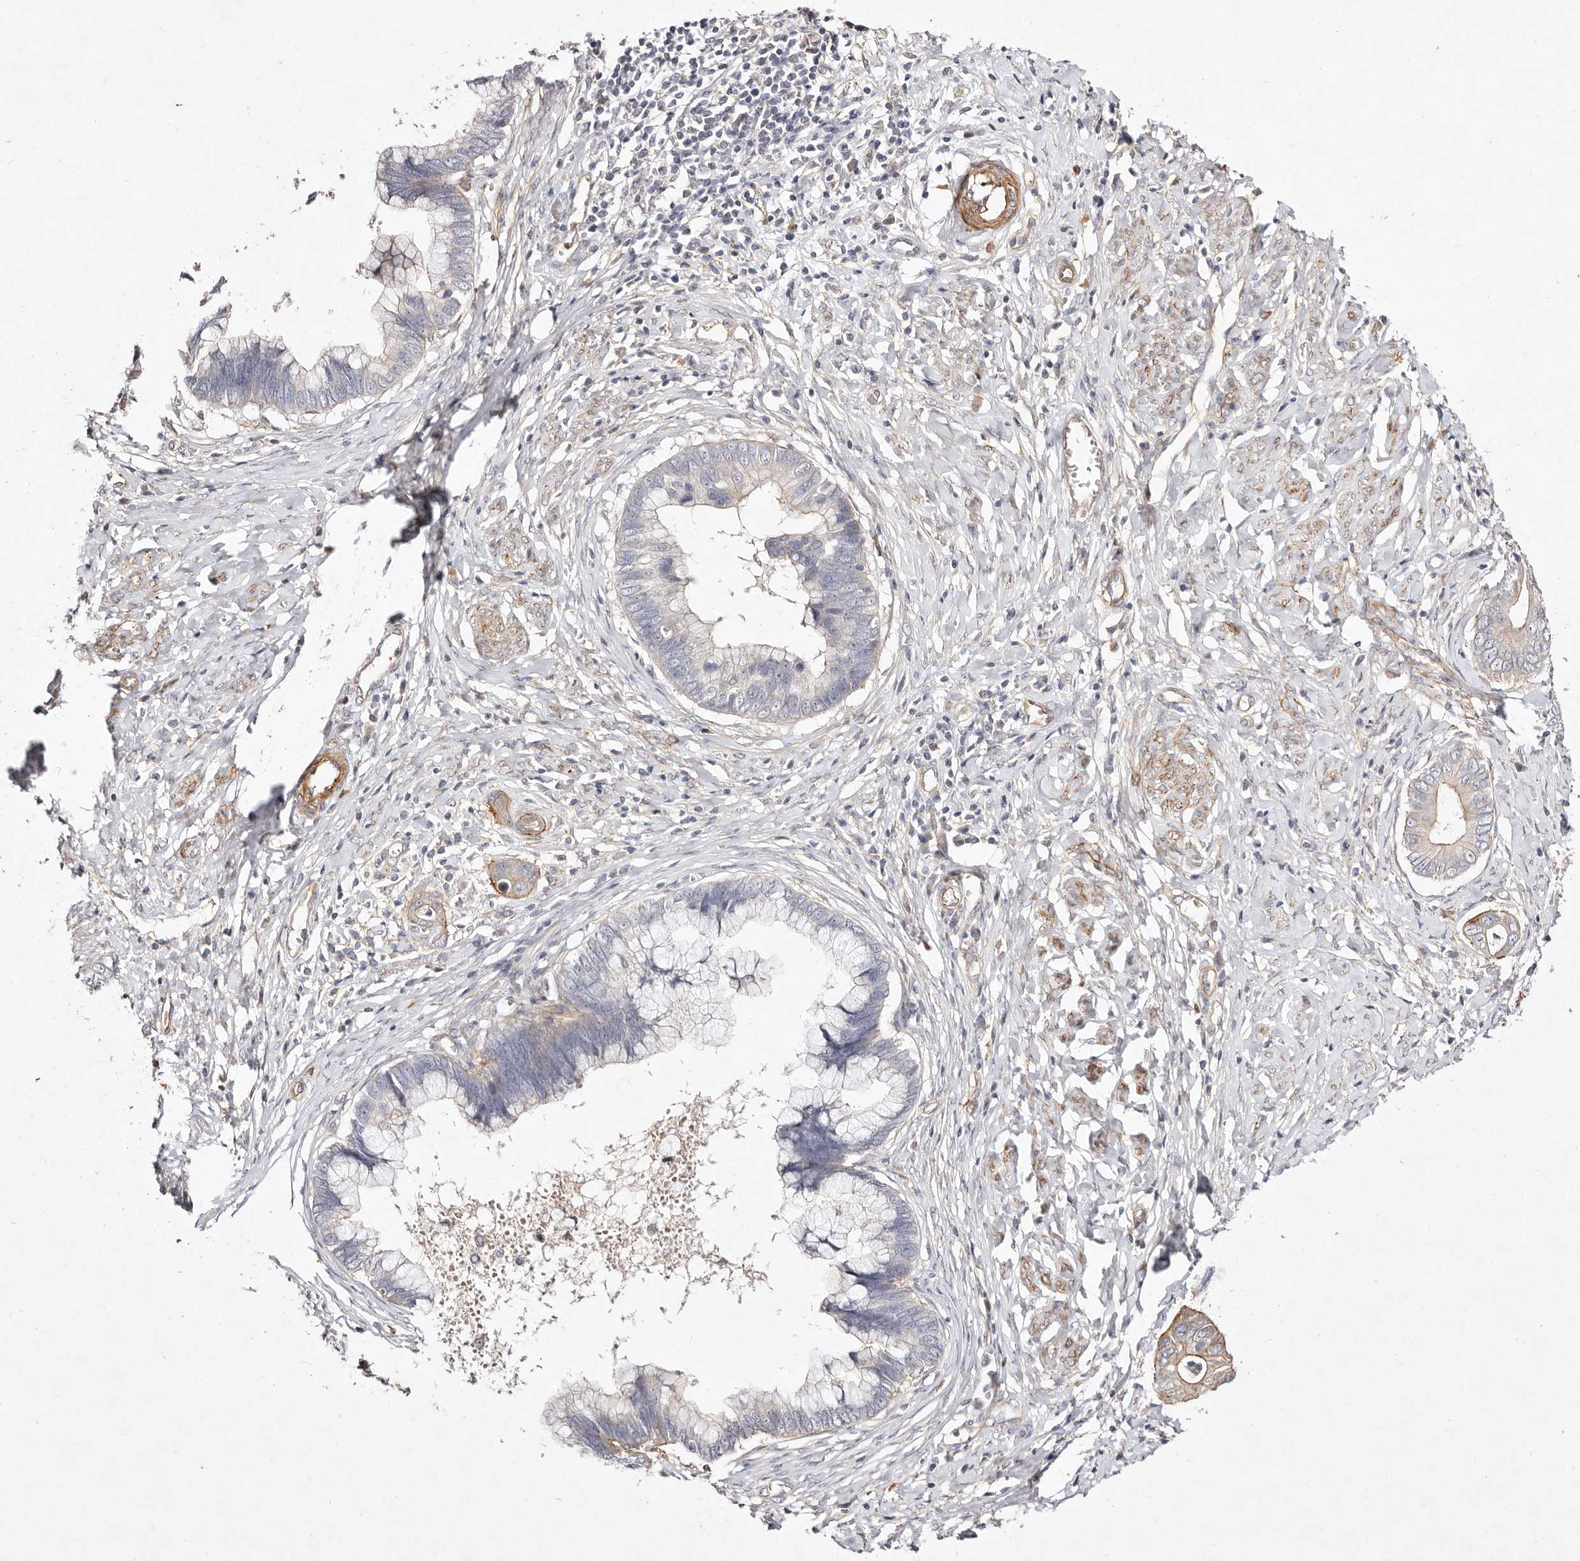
{"staining": {"intensity": "weak", "quantity": "<25%", "location": "cytoplasmic/membranous"}, "tissue": "cervical cancer", "cell_type": "Tumor cells", "image_type": "cancer", "snomed": [{"axis": "morphology", "description": "Adenocarcinoma, NOS"}, {"axis": "topography", "description": "Cervix"}], "caption": "Micrograph shows no protein expression in tumor cells of cervical cancer (adenocarcinoma) tissue. Brightfield microscopy of immunohistochemistry (IHC) stained with DAB (3,3'-diaminobenzidine) (brown) and hematoxylin (blue), captured at high magnification.", "gene": "MTMR11", "patient": {"sex": "female", "age": 44}}